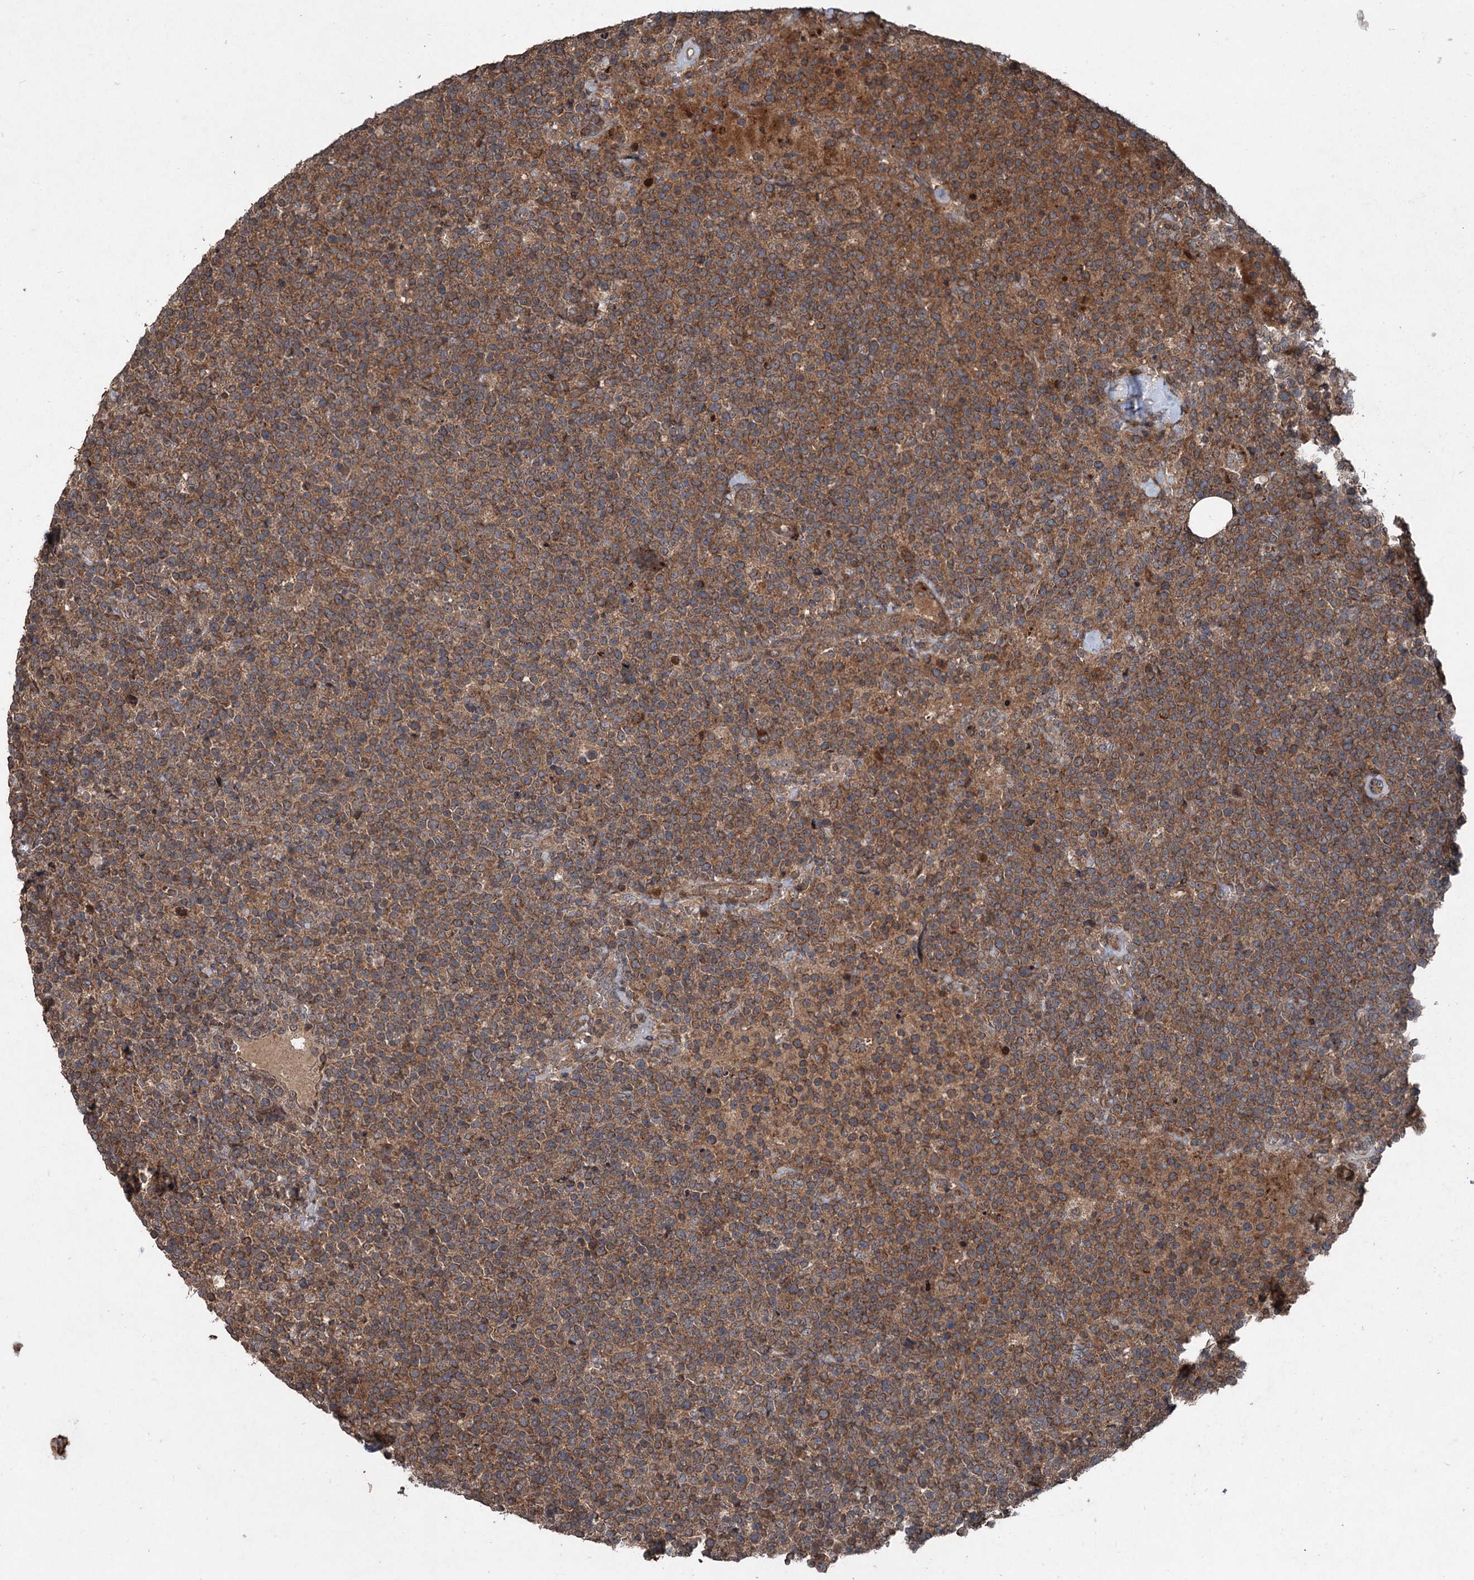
{"staining": {"intensity": "moderate", "quantity": ">75%", "location": "cytoplasmic/membranous"}, "tissue": "lymphoma", "cell_type": "Tumor cells", "image_type": "cancer", "snomed": [{"axis": "morphology", "description": "Malignant lymphoma, non-Hodgkin's type, High grade"}, {"axis": "topography", "description": "Lymph node"}], "caption": "This micrograph shows immunohistochemistry (IHC) staining of human high-grade malignant lymphoma, non-Hodgkin's type, with medium moderate cytoplasmic/membranous staining in approximately >75% of tumor cells.", "gene": "ALAS1", "patient": {"sex": "male", "age": 61}}